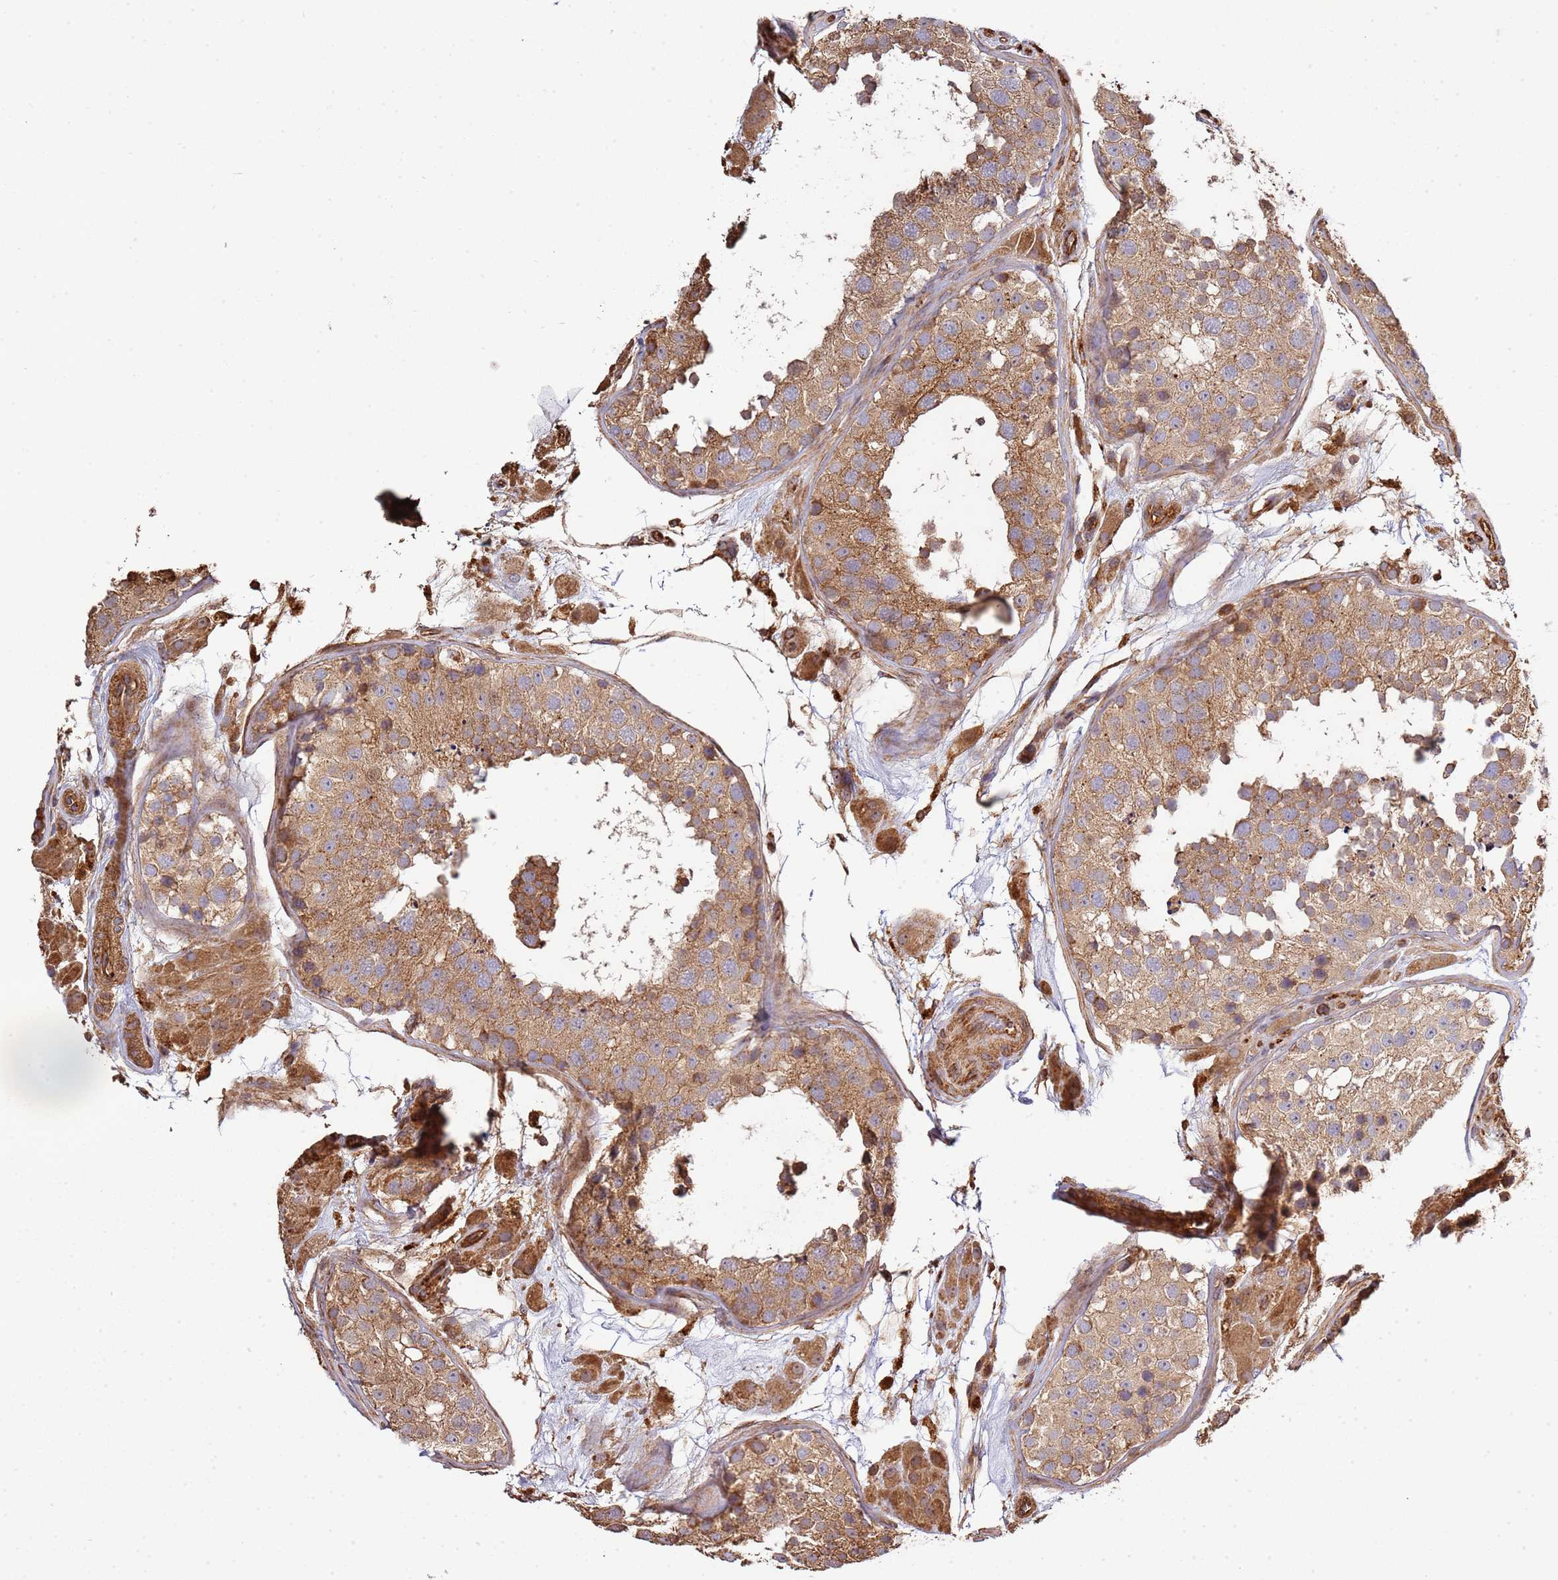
{"staining": {"intensity": "moderate", "quantity": ">75%", "location": "cytoplasmic/membranous"}, "tissue": "testis", "cell_type": "Cells in seminiferous ducts", "image_type": "normal", "snomed": [{"axis": "morphology", "description": "Normal tissue, NOS"}, {"axis": "topography", "description": "Testis"}], "caption": "Testis stained for a protein (brown) shows moderate cytoplasmic/membranous positive staining in approximately >75% of cells in seminiferous ducts.", "gene": "NDUFAF4", "patient": {"sex": "male", "age": 26}}